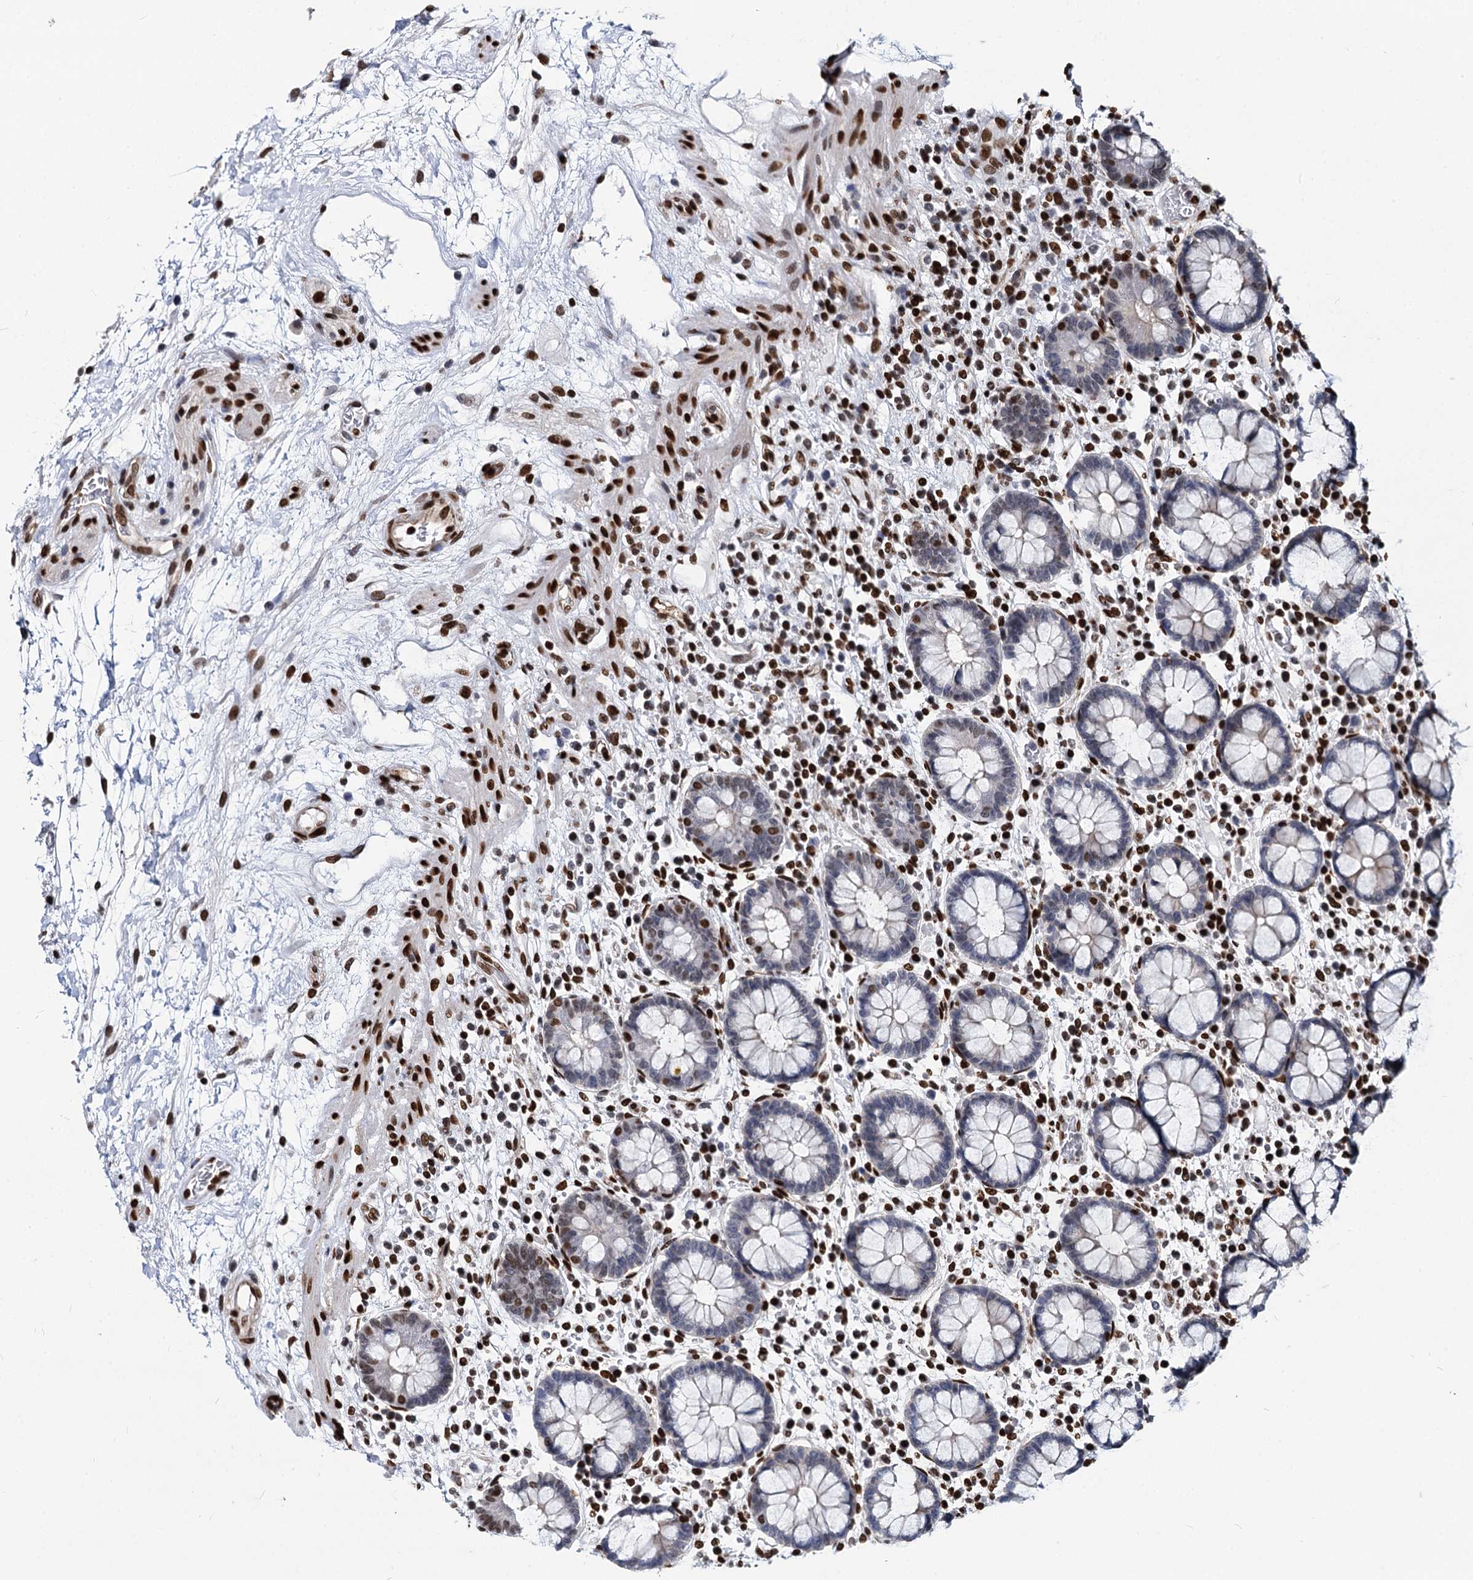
{"staining": {"intensity": "strong", "quantity": ">75%", "location": "cytoplasmic/membranous"}, "tissue": "colon", "cell_type": "Endothelial cells", "image_type": "normal", "snomed": [{"axis": "morphology", "description": "Normal tissue, NOS"}, {"axis": "topography", "description": "Colon"}], "caption": "IHC micrograph of benign colon: colon stained using immunohistochemistry exhibits high levels of strong protein expression localized specifically in the cytoplasmic/membranous of endothelial cells, appearing as a cytoplasmic/membranous brown color.", "gene": "MECP2", "patient": {"sex": "female", "age": 79}}